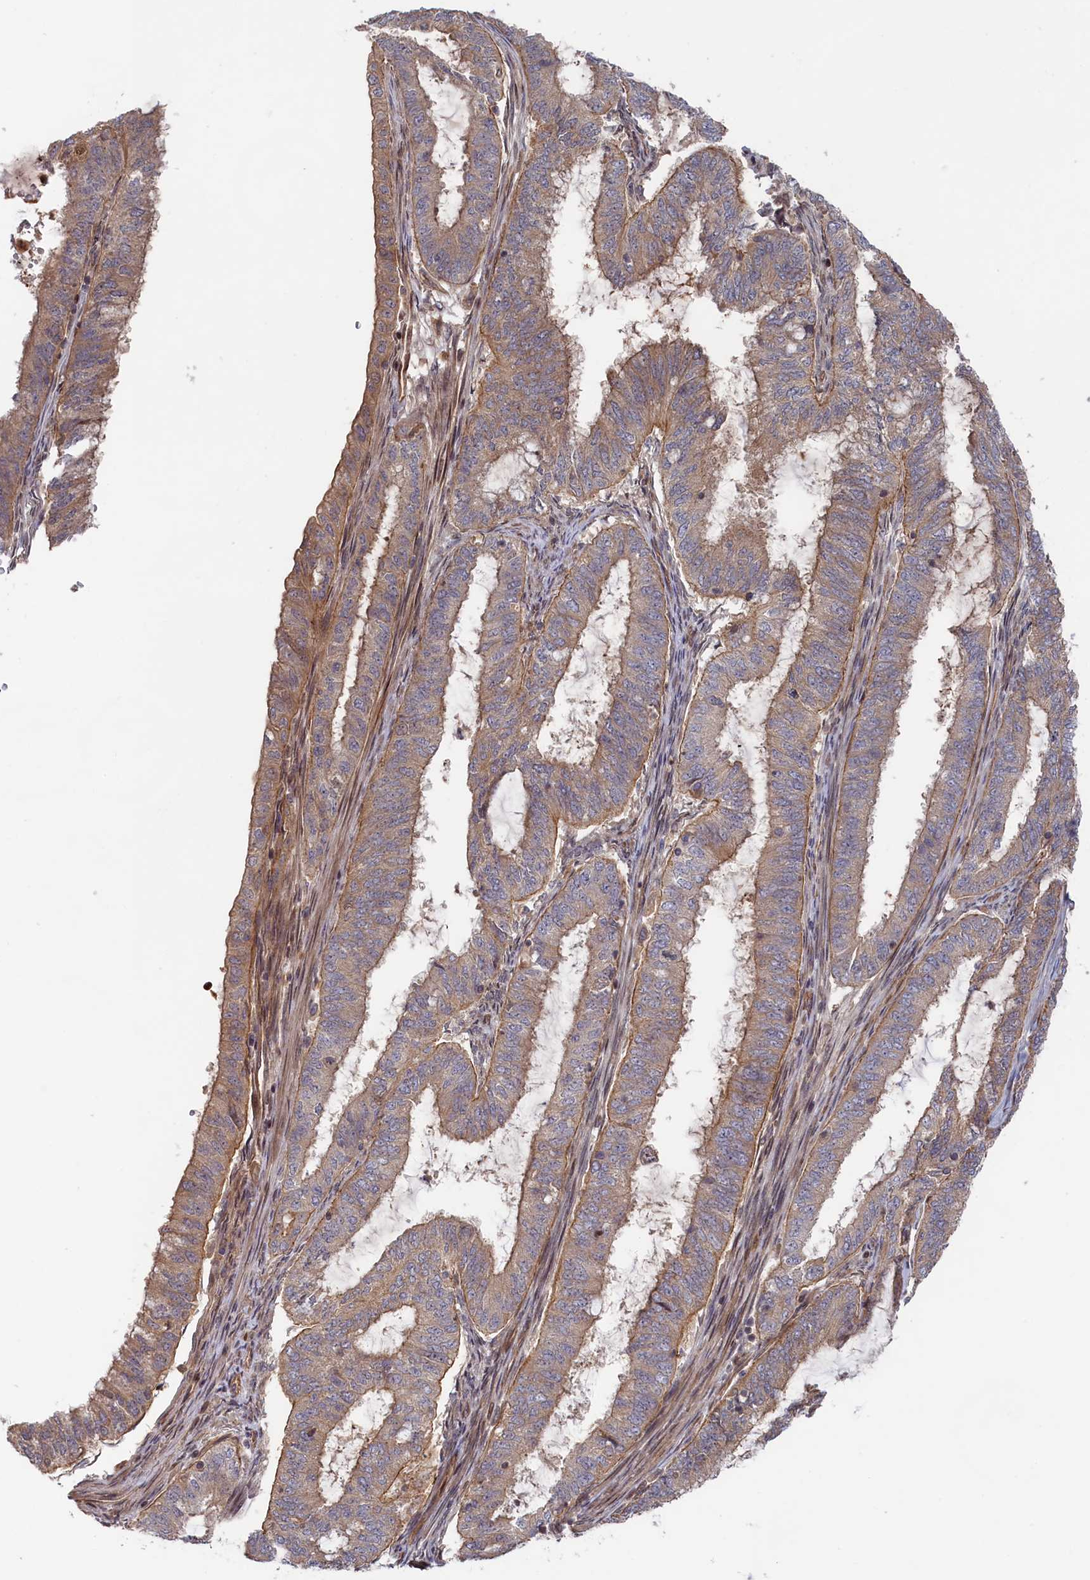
{"staining": {"intensity": "weak", "quantity": ">75%", "location": "cytoplasmic/membranous"}, "tissue": "endometrial cancer", "cell_type": "Tumor cells", "image_type": "cancer", "snomed": [{"axis": "morphology", "description": "Adenocarcinoma, NOS"}, {"axis": "topography", "description": "Endometrium"}], "caption": "This is a micrograph of IHC staining of endometrial cancer, which shows weak positivity in the cytoplasmic/membranous of tumor cells.", "gene": "CEP44", "patient": {"sex": "female", "age": 51}}